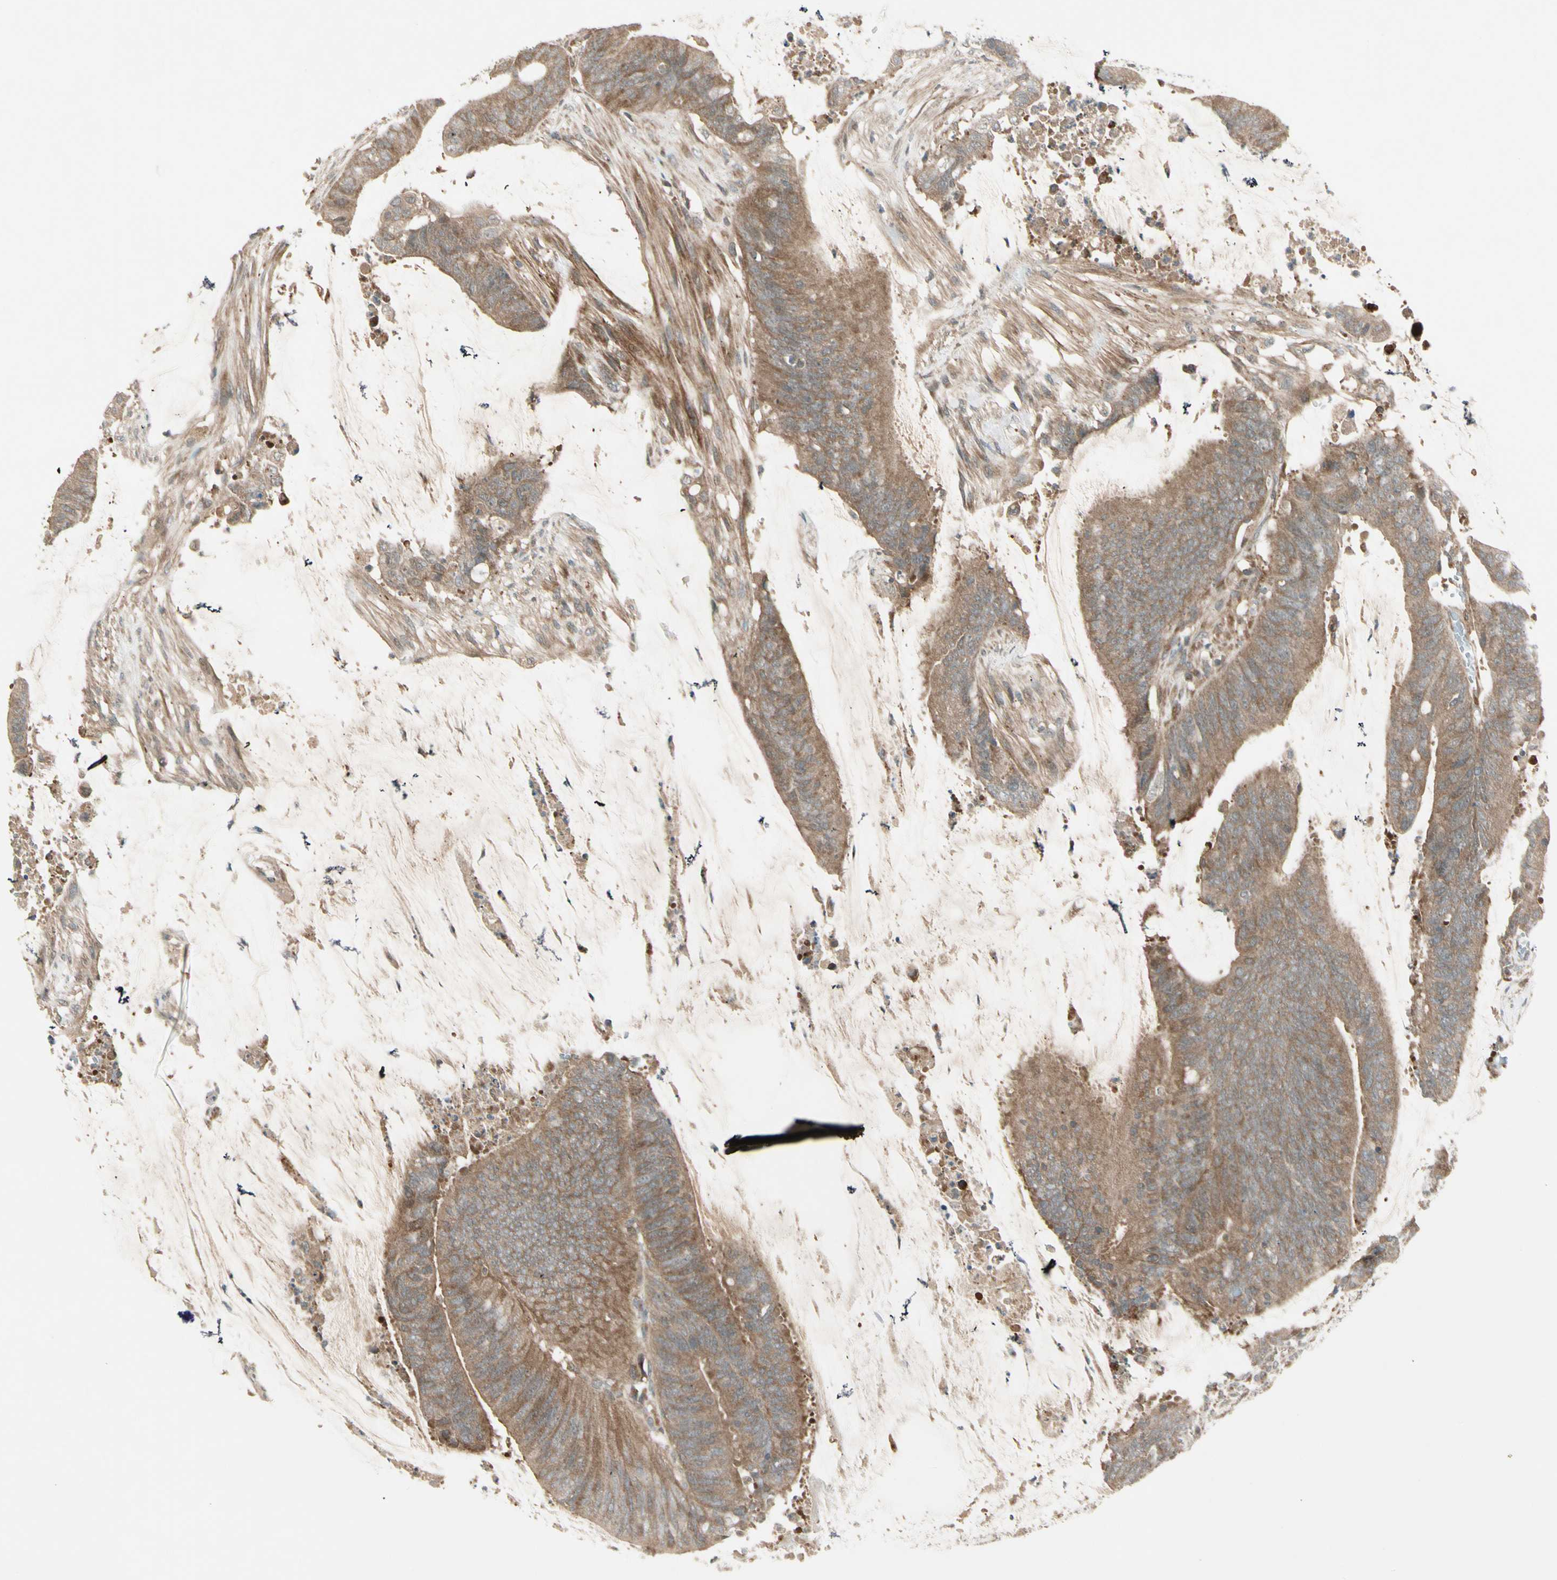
{"staining": {"intensity": "moderate", "quantity": ">75%", "location": "cytoplasmic/membranous"}, "tissue": "colorectal cancer", "cell_type": "Tumor cells", "image_type": "cancer", "snomed": [{"axis": "morphology", "description": "Adenocarcinoma, NOS"}, {"axis": "topography", "description": "Rectum"}], "caption": "Immunohistochemistry of human adenocarcinoma (colorectal) displays medium levels of moderate cytoplasmic/membranous expression in approximately >75% of tumor cells.", "gene": "ACVR1C", "patient": {"sex": "female", "age": 66}}